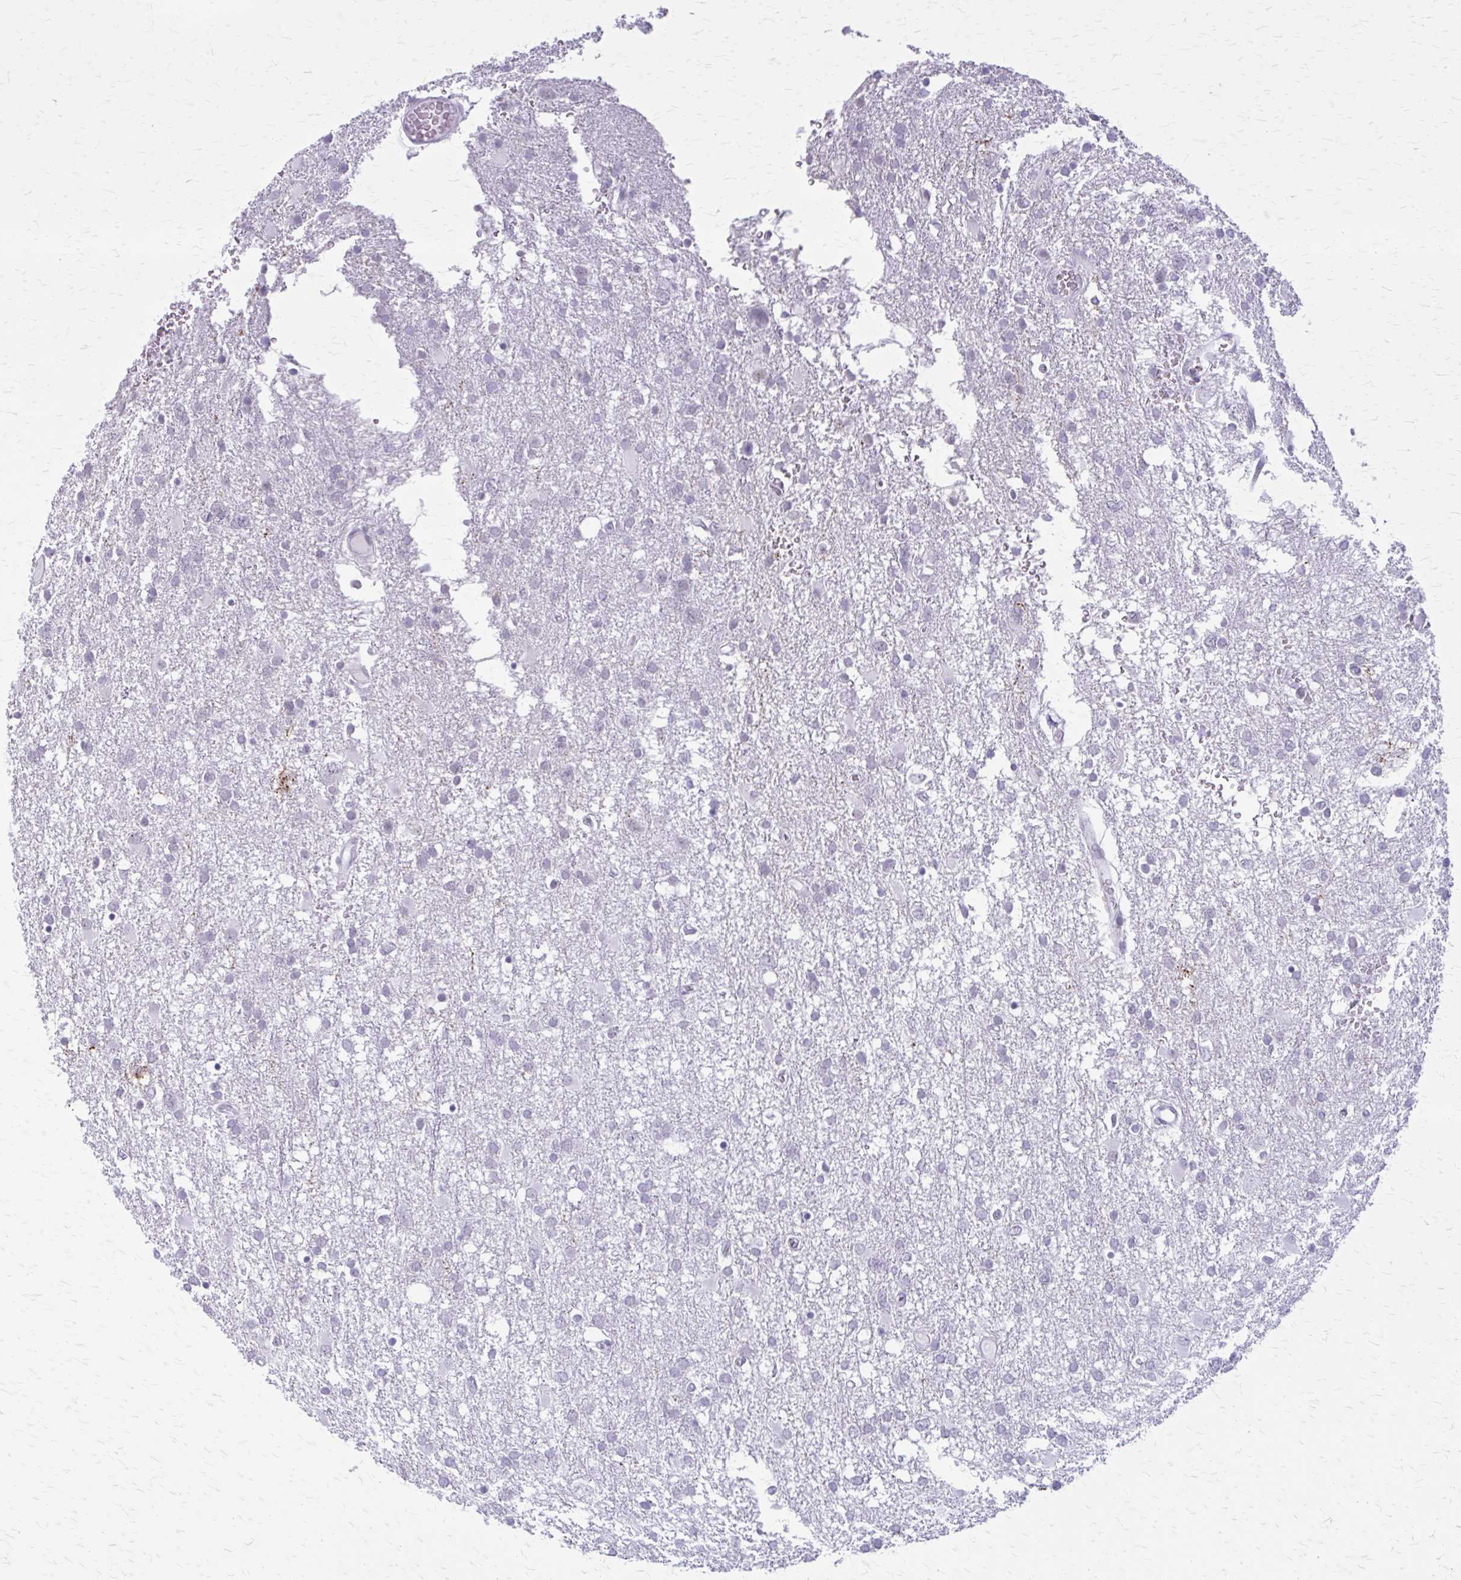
{"staining": {"intensity": "negative", "quantity": "none", "location": "none"}, "tissue": "glioma", "cell_type": "Tumor cells", "image_type": "cancer", "snomed": [{"axis": "morphology", "description": "Glioma, malignant, High grade"}, {"axis": "topography", "description": "Brain"}], "caption": "There is no significant staining in tumor cells of high-grade glioma (malignant). (DAB (3,3'-diaminobenzidine) immunohistochemistry visualized using brightfield microscopy, high magnification).", "gene": "GAD1", "patient": {"sex": "male", "age": 61}}